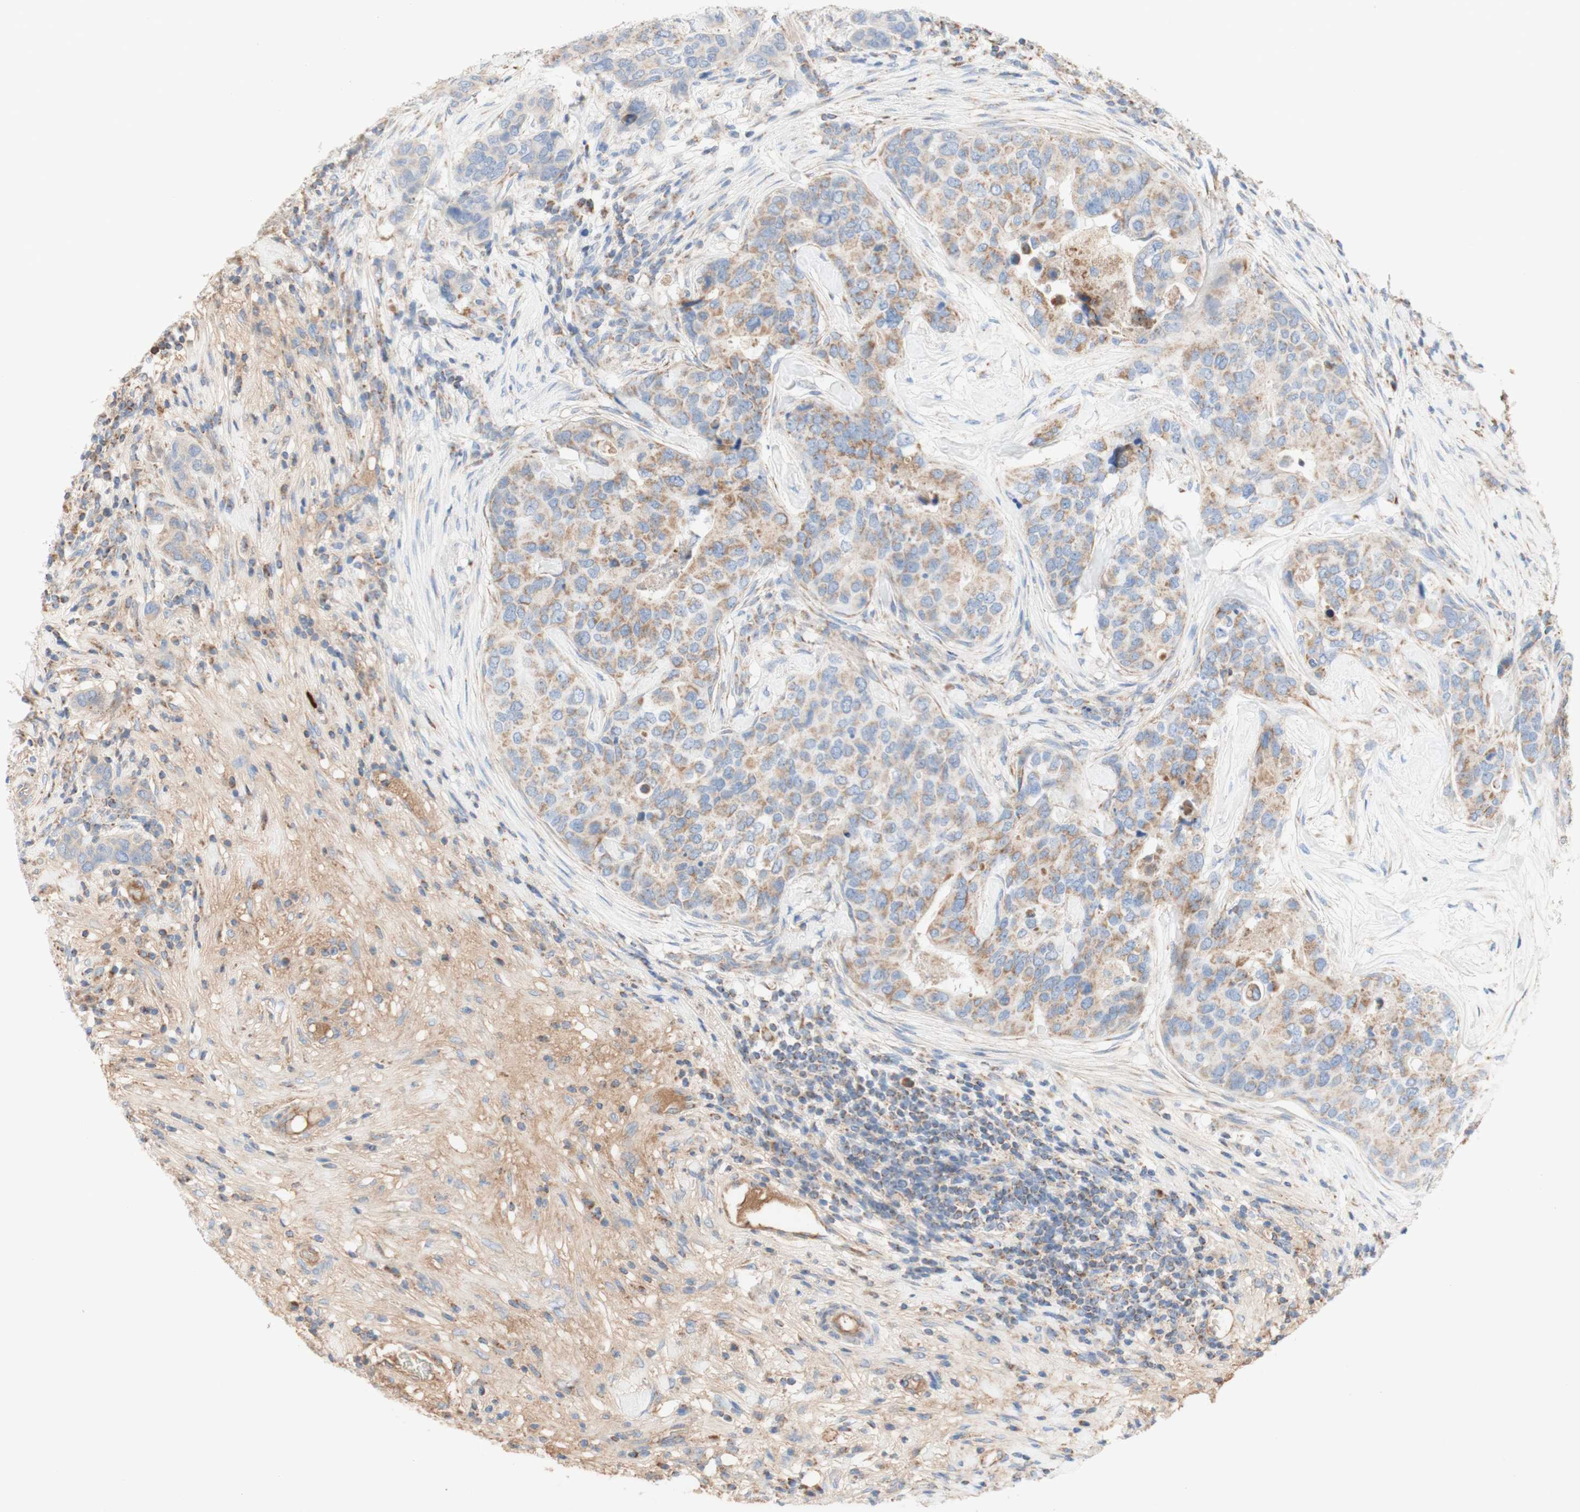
{"staining": {"intensity": "moderate", "quantity": ">75%", "location": "cytoplasmic/membranous"}, "tissue": "breast cancer", "cell_type": "Tumor cells", "image_type": "cancer", "snomed": [{"axis": "morphology", "description": "Lobular carcinoma"}, {"axis": "topography", "description": "Breast"}], "caption": "A micrograph of breast cancer stained for a protein demonstrates moderate cytoplasmic/membranous brown staining in tumor cells.", "gene": "SDHB", "patient": {"sex": "female", "age": 59}}